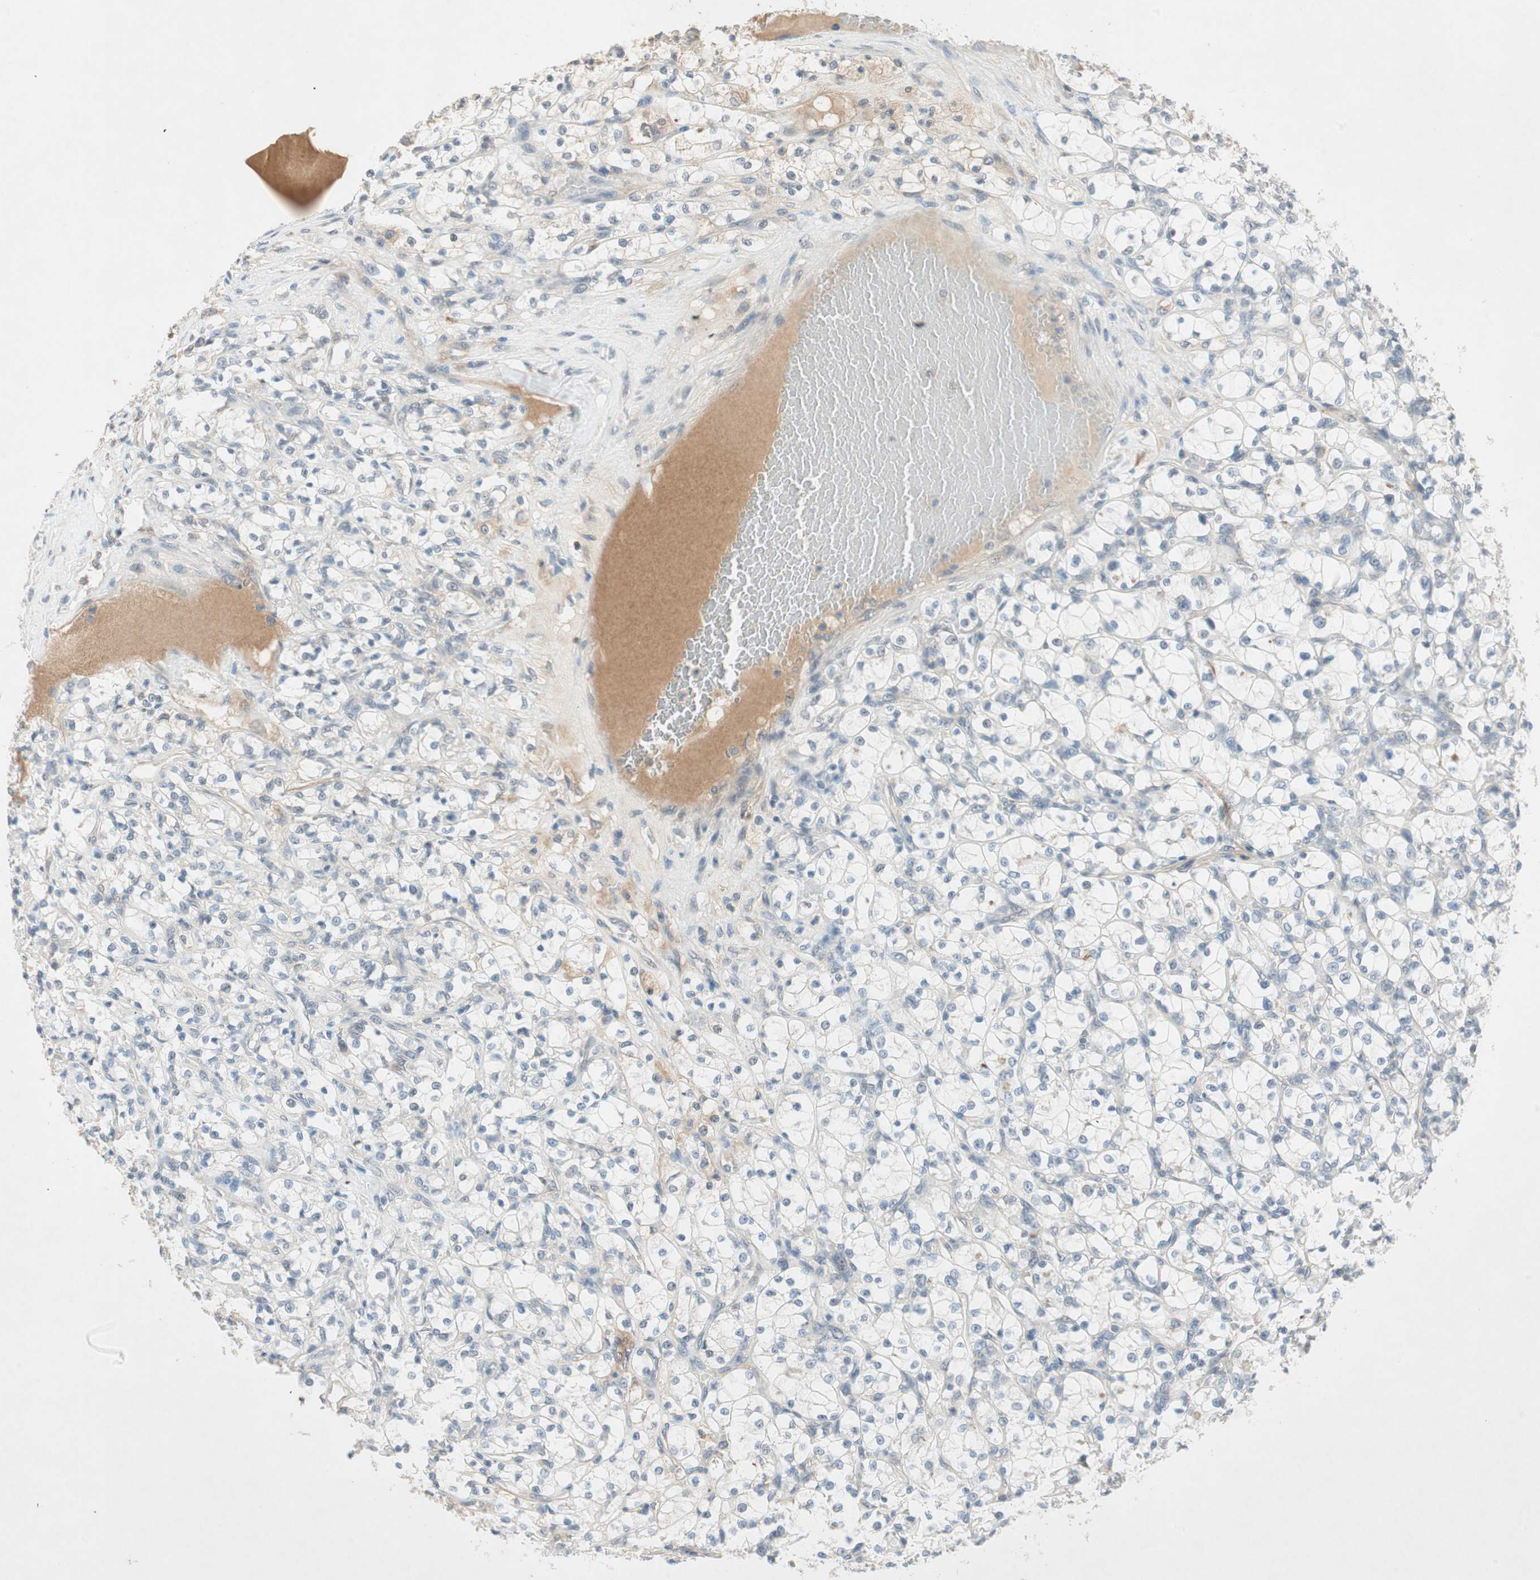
{"staining": {"intensity": "negative", "quantity": "none", "location": "none"}, "tissue": "renal cancer", "cell_type": "Tumor cells", "image_type": "cancer", "snomed": [{"axis": "morphology", "description": "Adenocarcinoma, NOS"}, {"axis": "topography", "description": "Kidney"}], "caption": "IHC micrograph of human renal adenocarcinoma stained for a protein (brown), which shows no staining in tumor cells.", "gene": "RNGTT", "patient": {"sex": "female", "age": 69}}